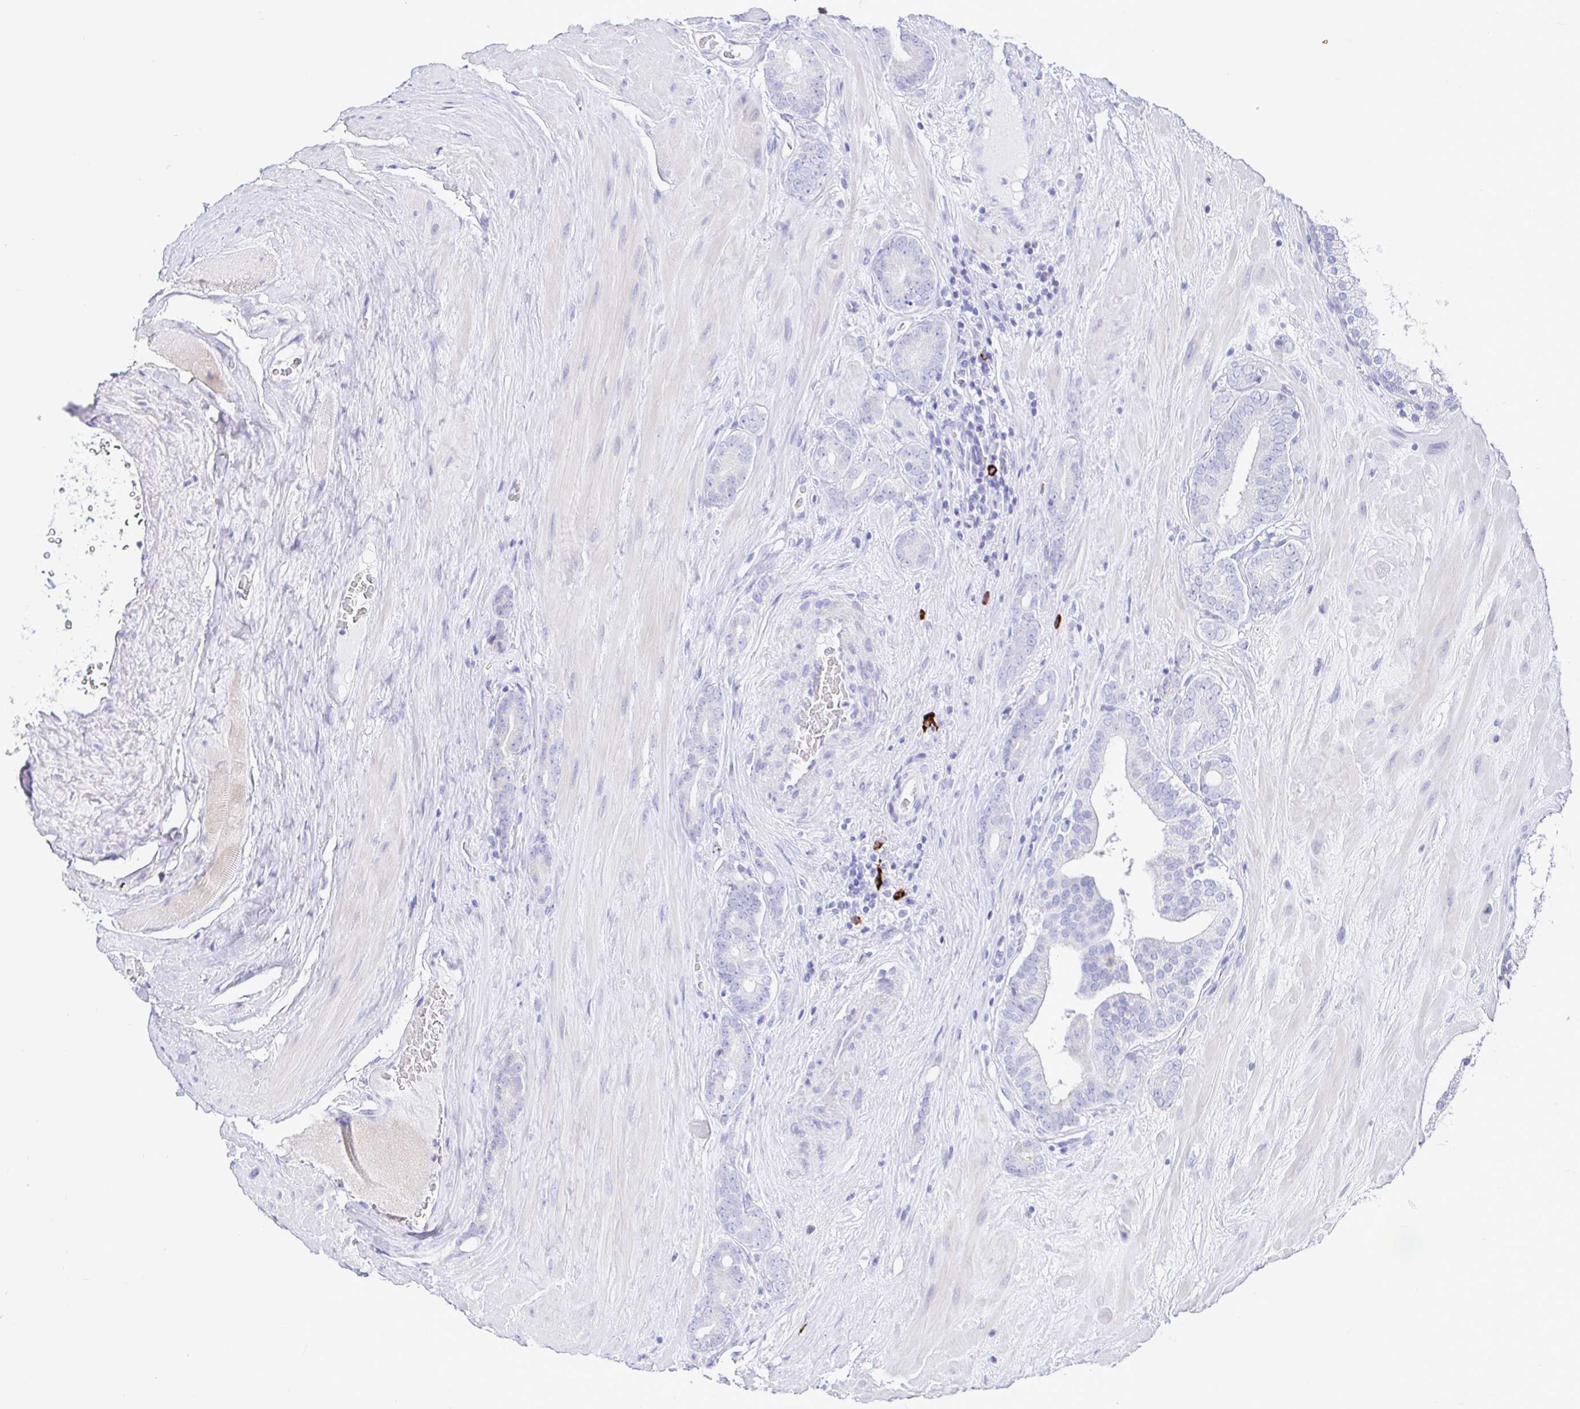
{"staining": {"intensity": "negative", "quantity": "none", "location": "none"}, "tissue": "prostate cancer", "cell_type": "Tumor cells", "image_type": "cancer", "snomed": [{"axis": "morphology", "description": "Adenocarcinoma, High grade"}, {"axis": "topography", "description": "Prostate"}], "caption": "DAB (3,3'-diaminobenzidine) immunohistochemical staining of high-grade adenocarcinoma (prostate) exhibits no significant positivity in tumor cells.", "gene": "CCDC62", "patient": {"sex": "male", "age": 66}}